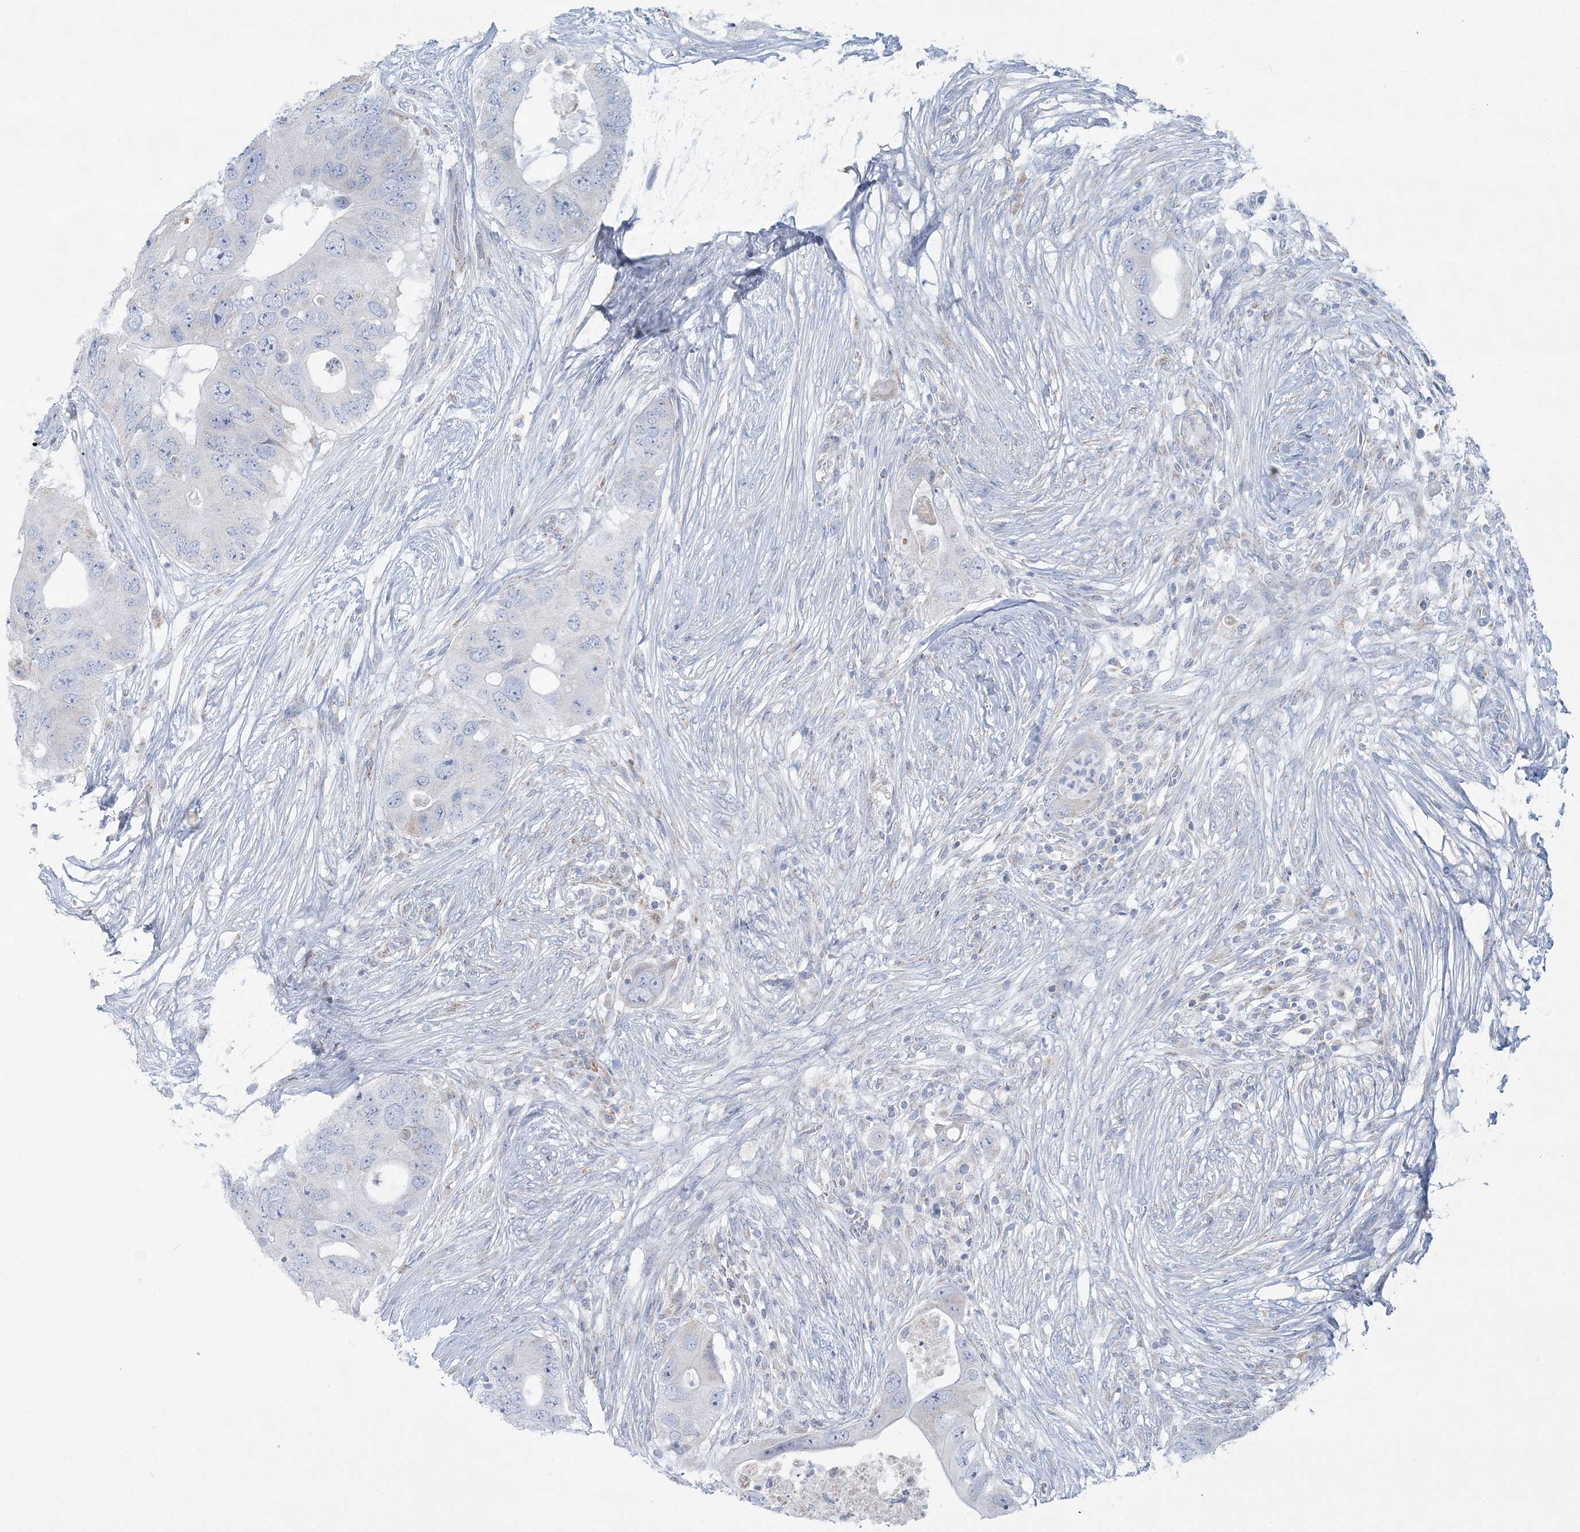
{"staining": {"intensity": "negative", "quantity": "none", "location": "none"}, "tissue": "colorectal cancer", "cell_type": "Tumor cells", "image_type": "cancer", "snomed": [{"axis": "morphology", "description": "Adenocarcinoma, NOS"}, {"axis": "topography", "description": "Colon"}], "caption": "Tumor cells are negative for brown protein staining in colorectal cancer (adenocarcinoma).", "gene": "TBC1D7", "patient": {"sex": "male", "age": 71}}